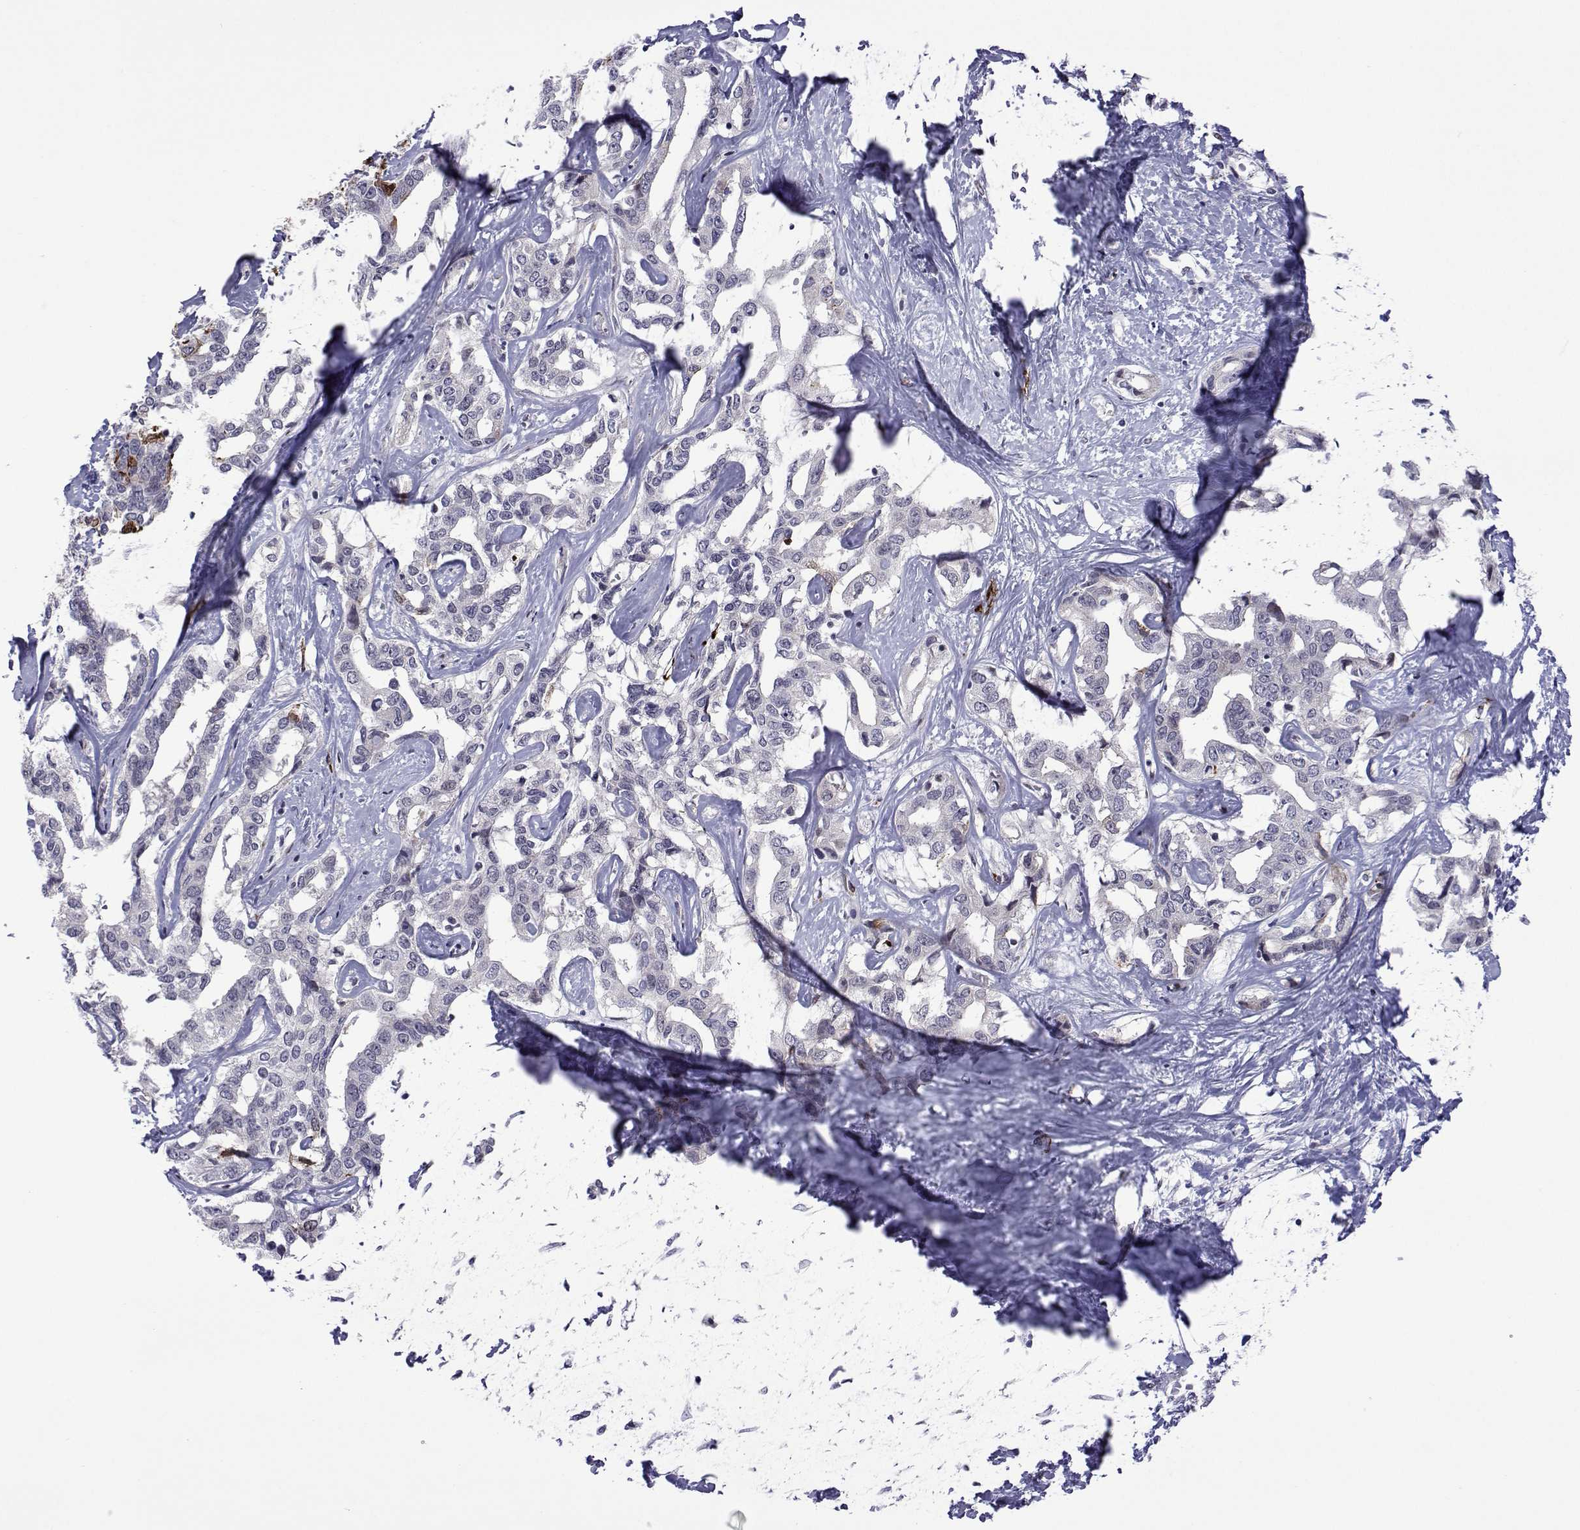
{"staining": {"intensity": "weak", "quantity": "<25%", "location": "cytoplasmic/membranous"}, "tissue": "liver cancer", "cell_type": "Tumor cells", "image_type": "cancer", "snomed": [{"axis": "morphology", "description": "Cholangiocarcinoma"}, {"axis": "topography", "description": "Liver"}], "caption": "Human cholangiocarcinoma (liver) stained for a protein using immunohistochemistry exhibits no staining in tumor cells.", "gene": "EFCAB3", "patient": {"sex": "male", "age": 59}}